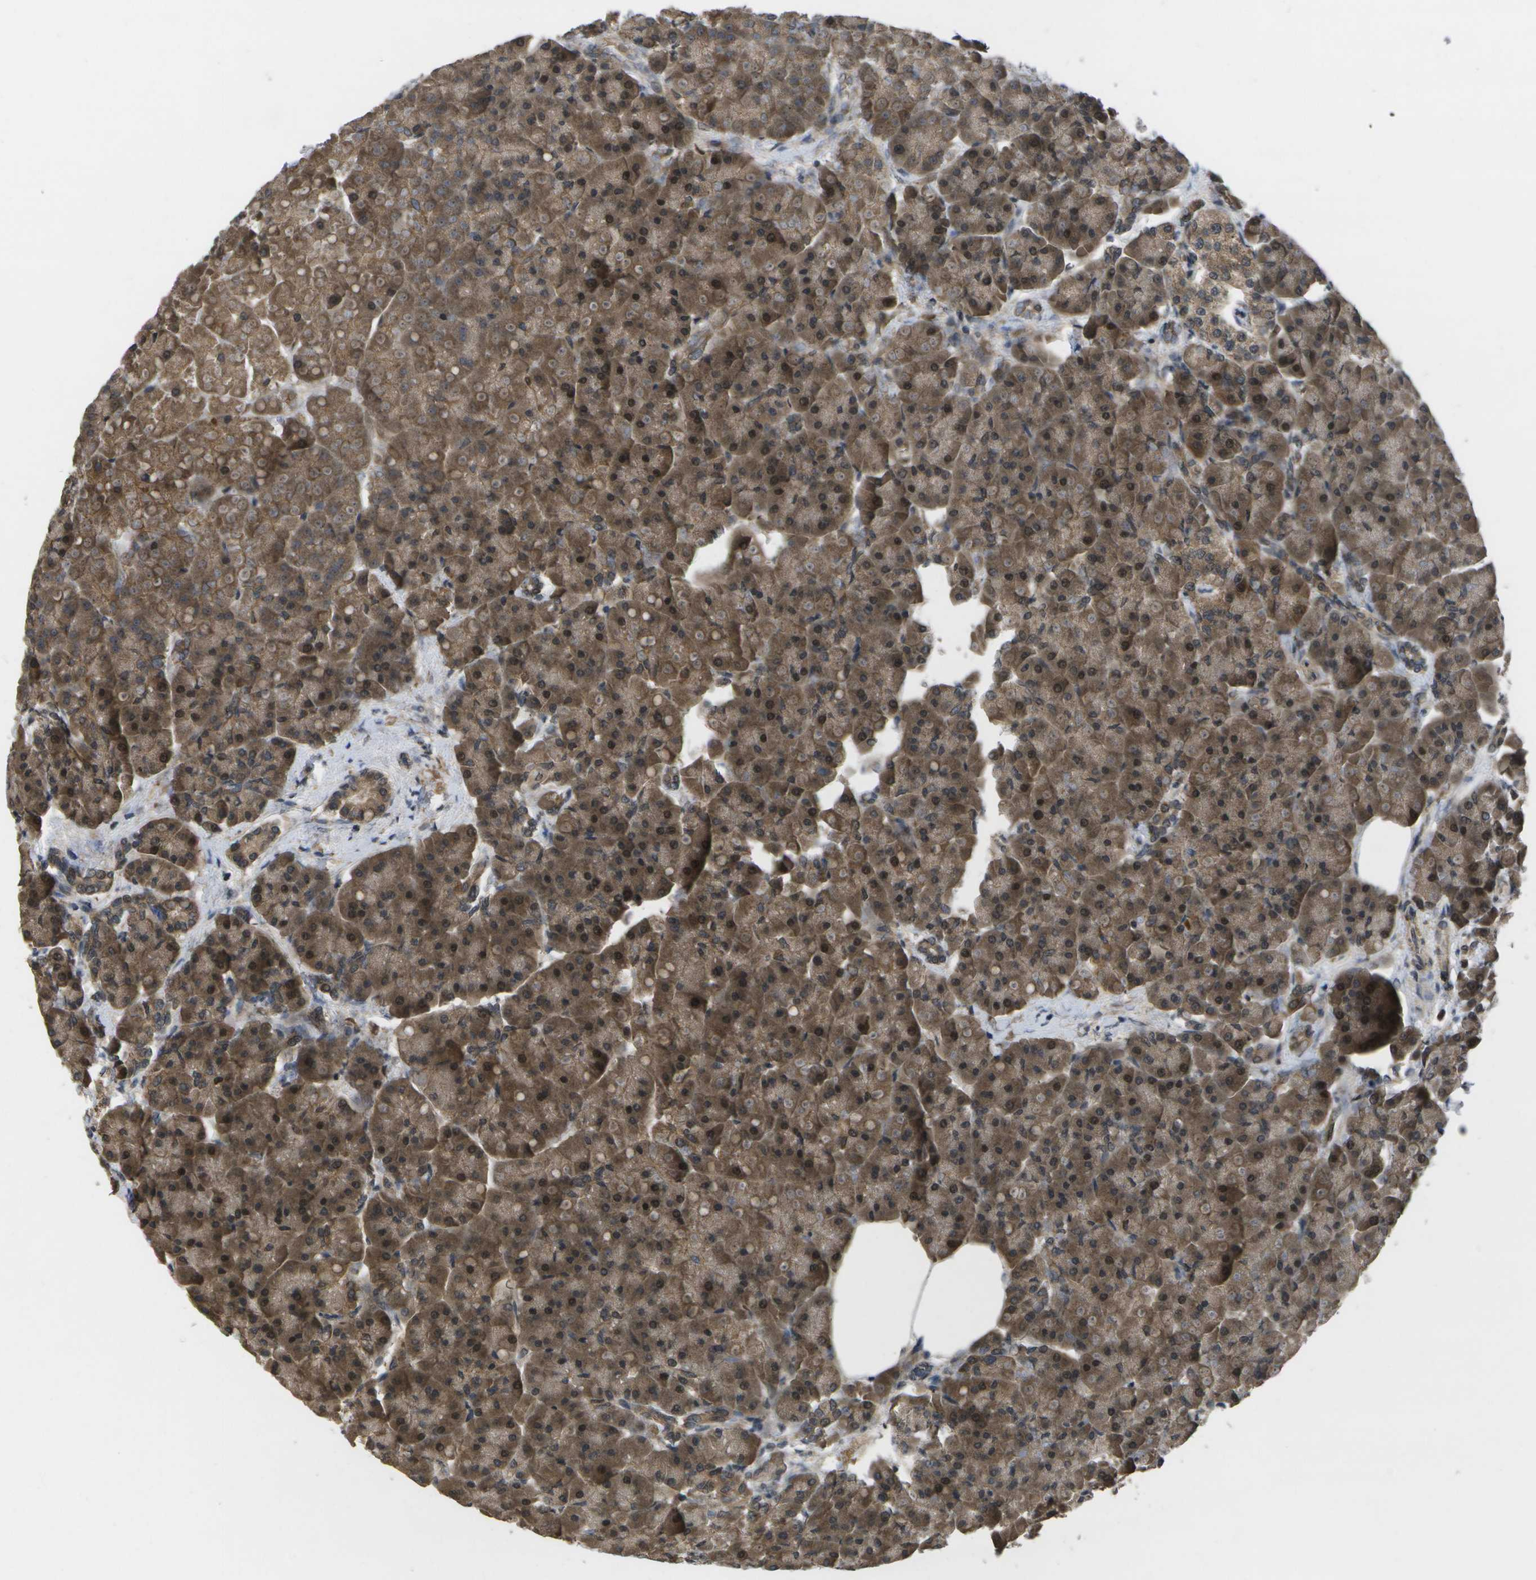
{"staining": {"intensity": "moderate", "quantity": ">75%", "location": "cytoplasmic/membranous,nuclear"}, "tissue": "pancreas", "cell_type": "Exocrine glandular cells", "image_type": "normal", "snomed": [{"axis": "morphology", "description": "Normal tissue, NOS"}, {"axis": "topography", "description": "Pancreas"}], "caption": "Unremarkable pancreas was stained to show a protein in brown. There is medium levels of moderate cytoplasmic/membranous,nuclear expression in about >75% of exocrine glandular cells. (IHC, brightfield microscopy, high magnification).", "gene": "ALAS1", "patient": {"sex": "female", "age": 70}}